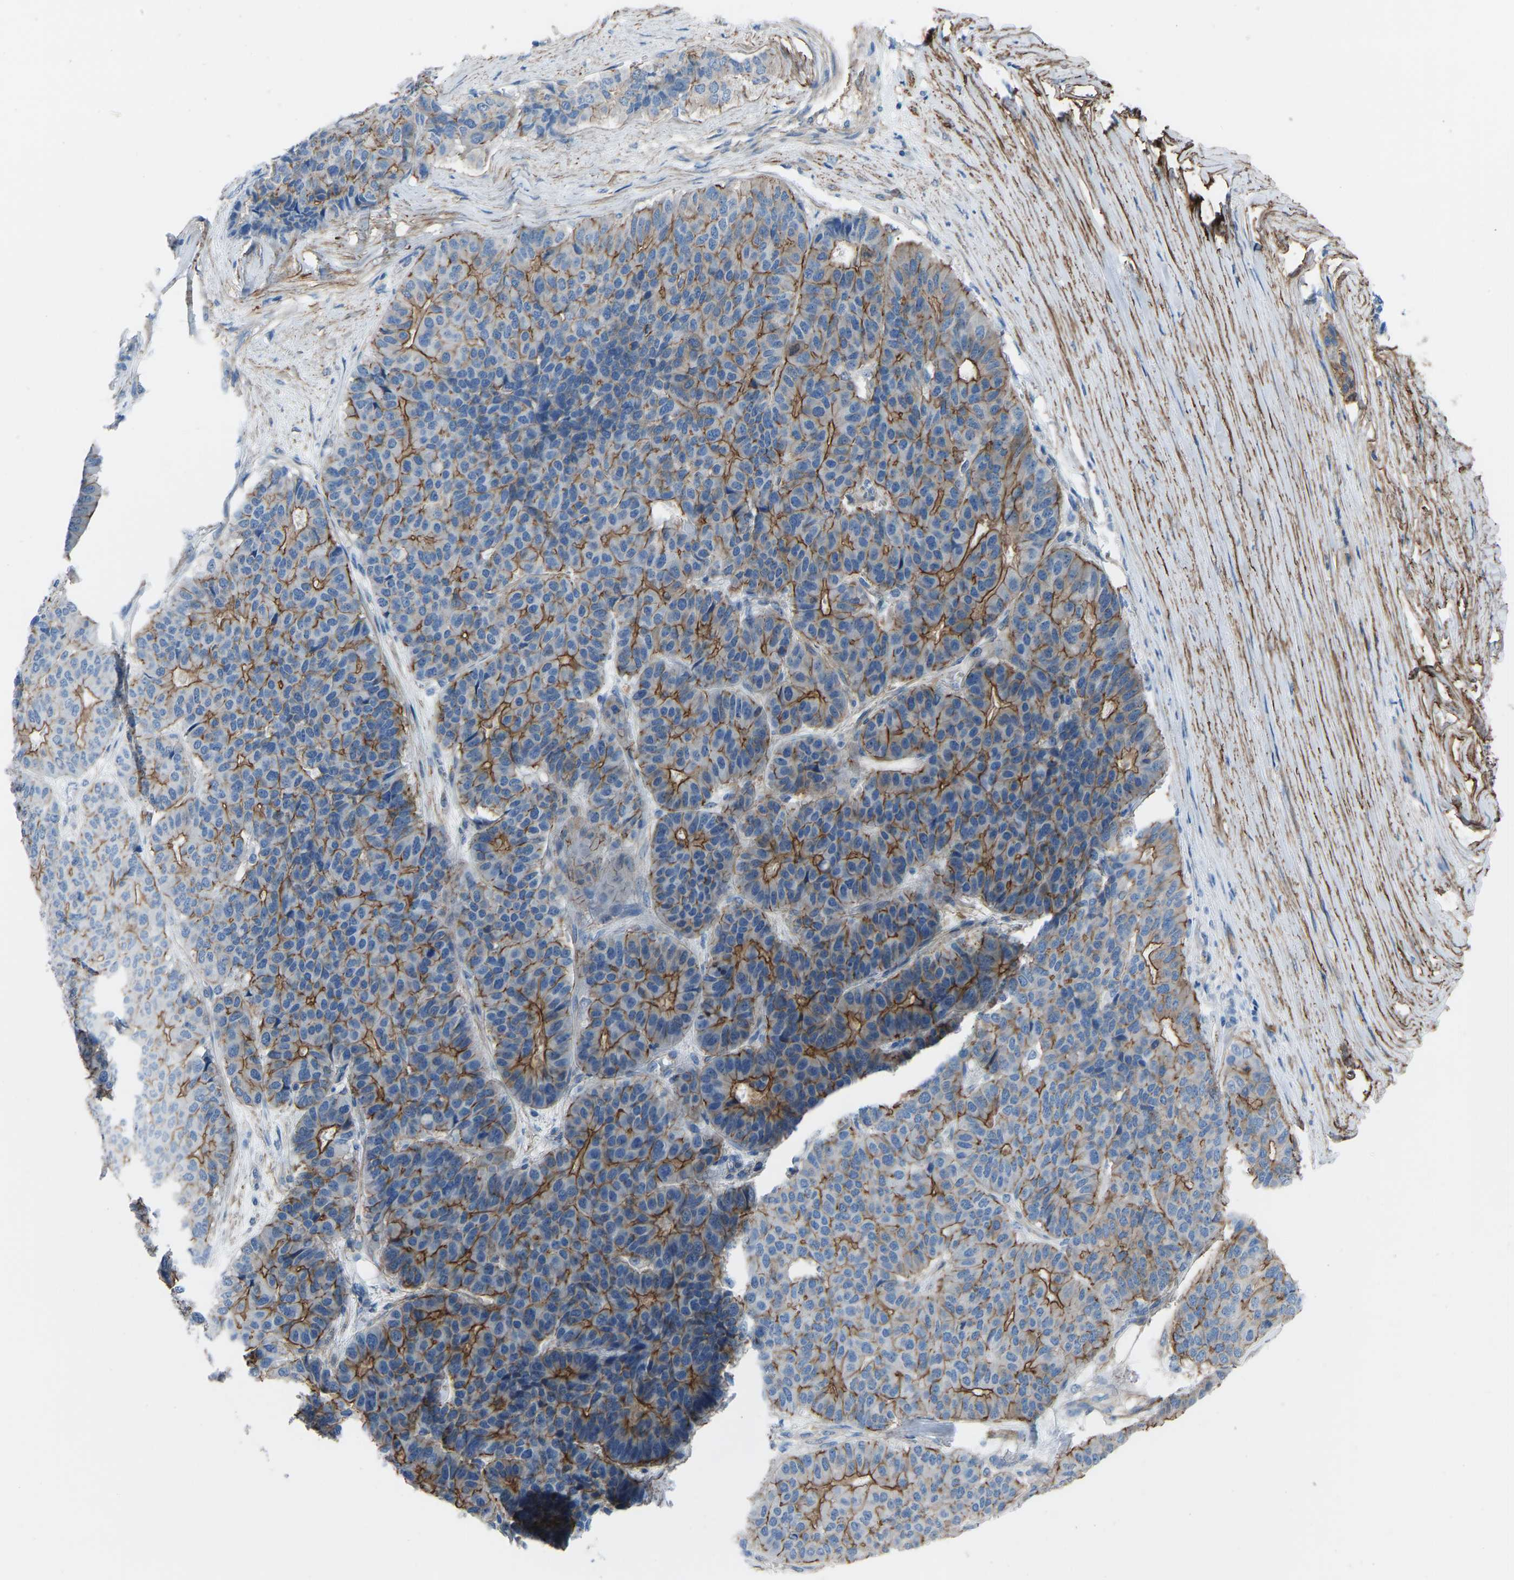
{"staining": {"intensity": "moderate", "quantity": ">75%", "location": "cytoplasmic/membranous"}, "tissue": "pancreatic cancer", "cell_type": "Tumor cells", "image_type": "cancer", "snomed": [{"axis": "morphology", "description": "Adenocarcinoma, NOS"}, {"axis": "topography", "description": "Pancreas"}], "caption": "A photomicrograph of adenocarcinoma (pancreatic) stained for a protein shows moderate cytoplasmic/membranous brown staining in tumor cells.", "gene": "MYH10", "patient": {"sex": "male", "age": 50}}